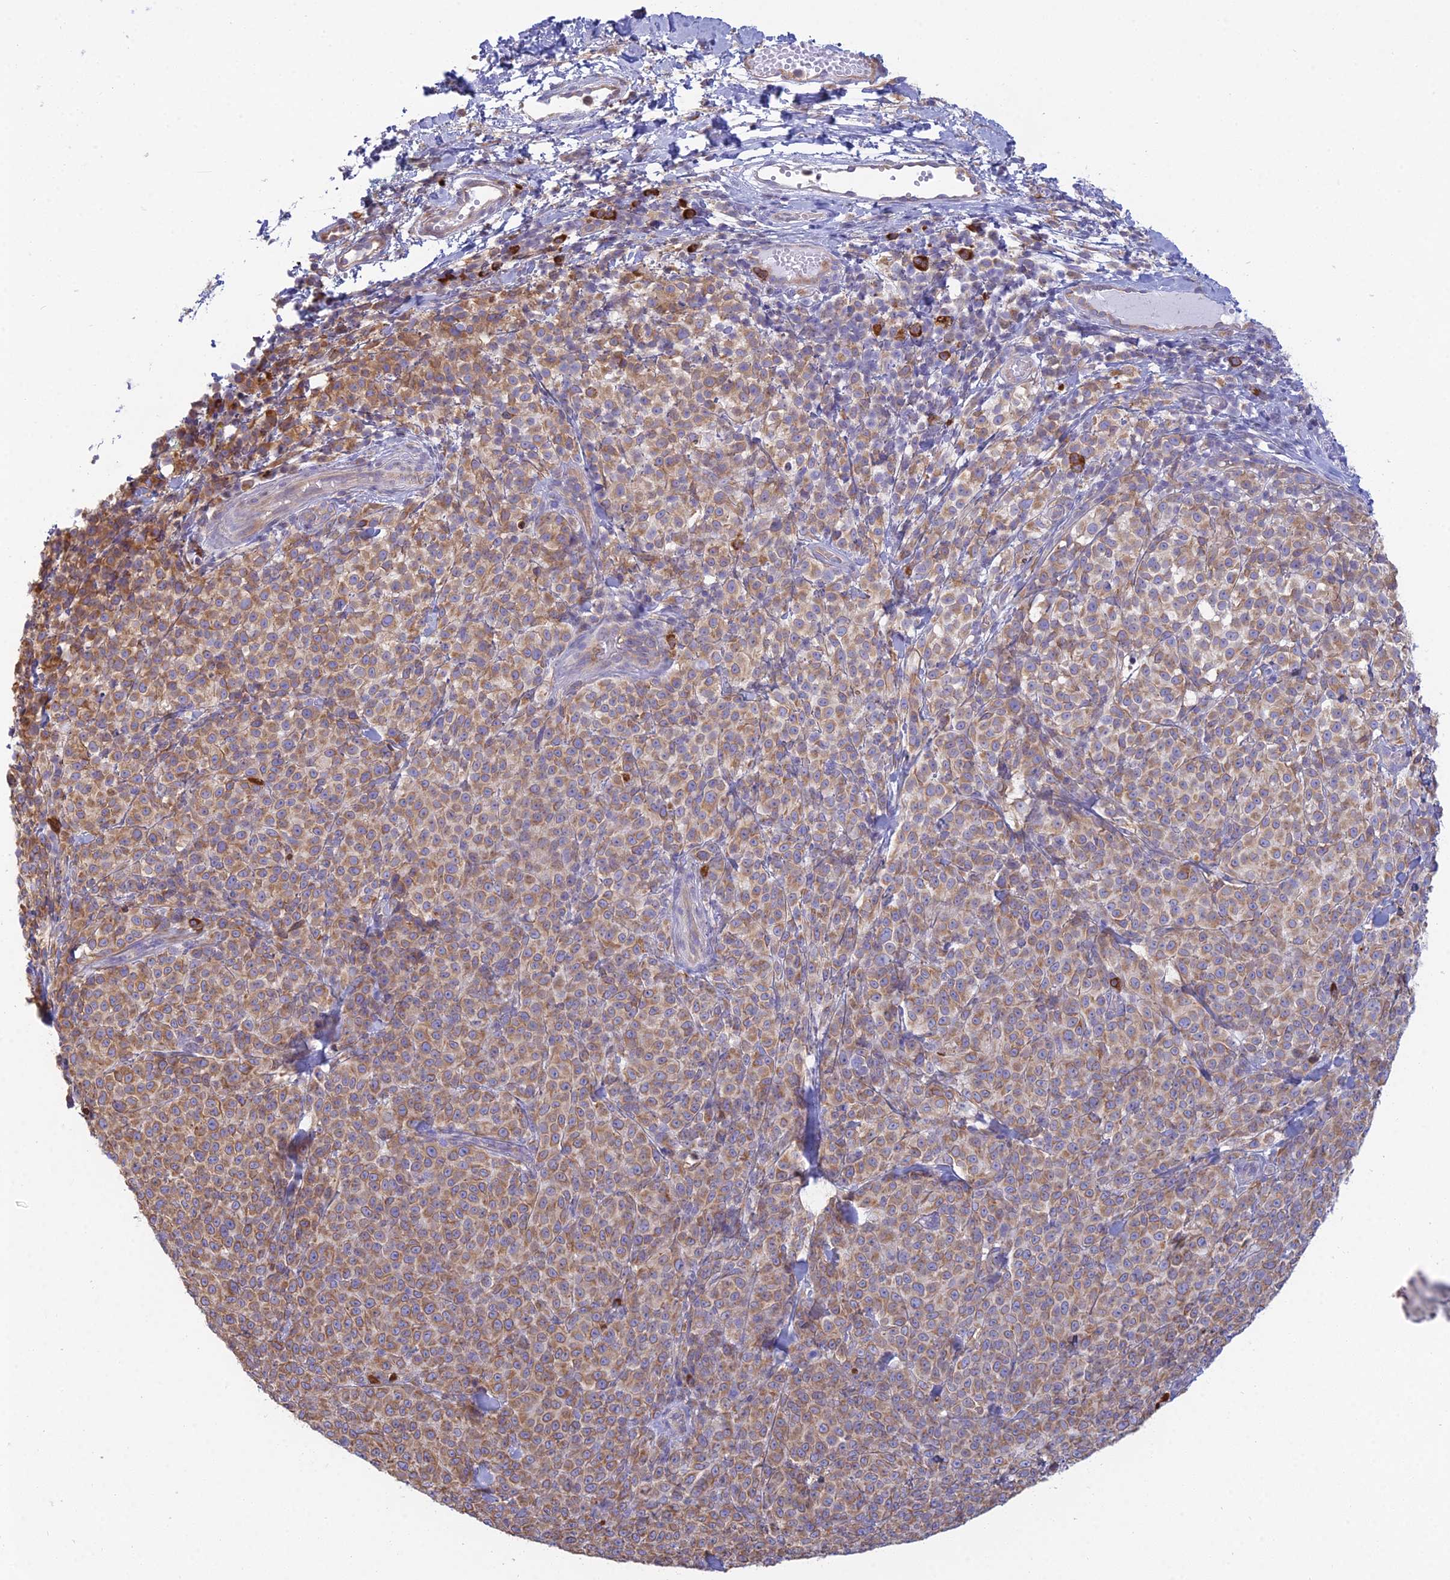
{"staining": {"intensity": "moderate", "quantity": ">75%", "location": "cytoplasmic/membranous"}, "tissue": "melanoma", "cell_type": "Tumor cells", "image_type": "cancer", "snomed": [{"axis": "morphology", "description": "Normal tissue, NOS"}, {"axis": "morphology", "description": "Malignant melanoma, NOS"}, {"axis": "topography", "description": "Skin"}], "caption": "High-magnification brightfield microscopy of malignant melanoma stained with DAB (3,3'-diaminobenzidine) (brown) and counterstained with hematoxylin (blue). tumor cells exhibit moderate cytoplasmic/membranous expression is seen in approximately>75% of cells.", "gene": "HM13", "patient": {"sex": "female", "age": 34}}